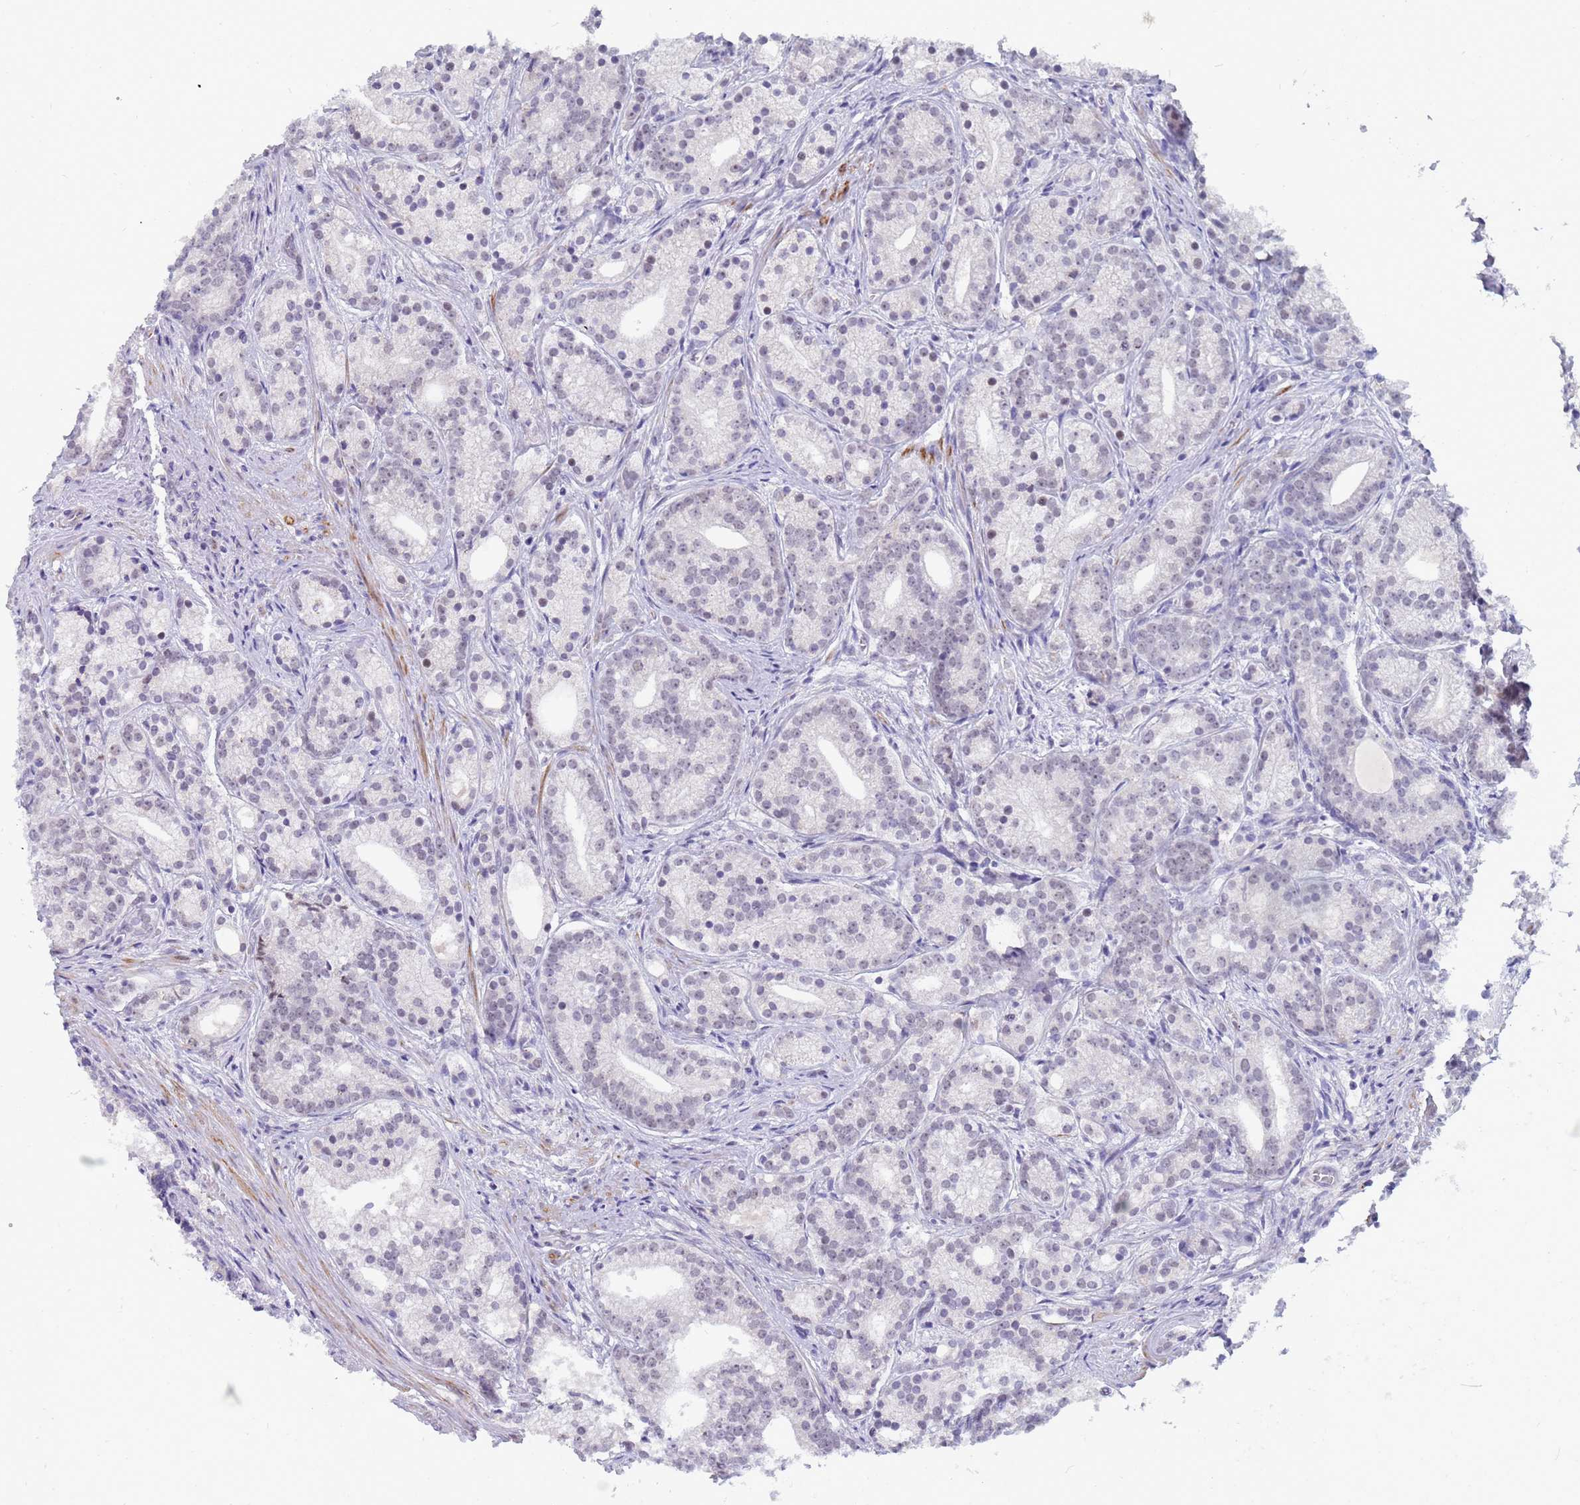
{"staining": {"intensity": "weak", "quantity": "<25%", "location": "nuclear"}, "tissue": "prostate cancer", "cell_type": "Tumor cells", "image_type": "cancer", "snomed": [{"axis": "morphology", "description": "Adenocarcinoma, Low grade"}, {"axis": "topography", "description": "Prostate"}], "caption": "DAB (3,3'-diaminobenzidine) immunohistochemical staining of human prostate cancer (low-grade adenocarcinoma) displays no significant staining in tumor cells.", "gene": "CXorf65", "patient": {"sex": "male", "age": 71}}